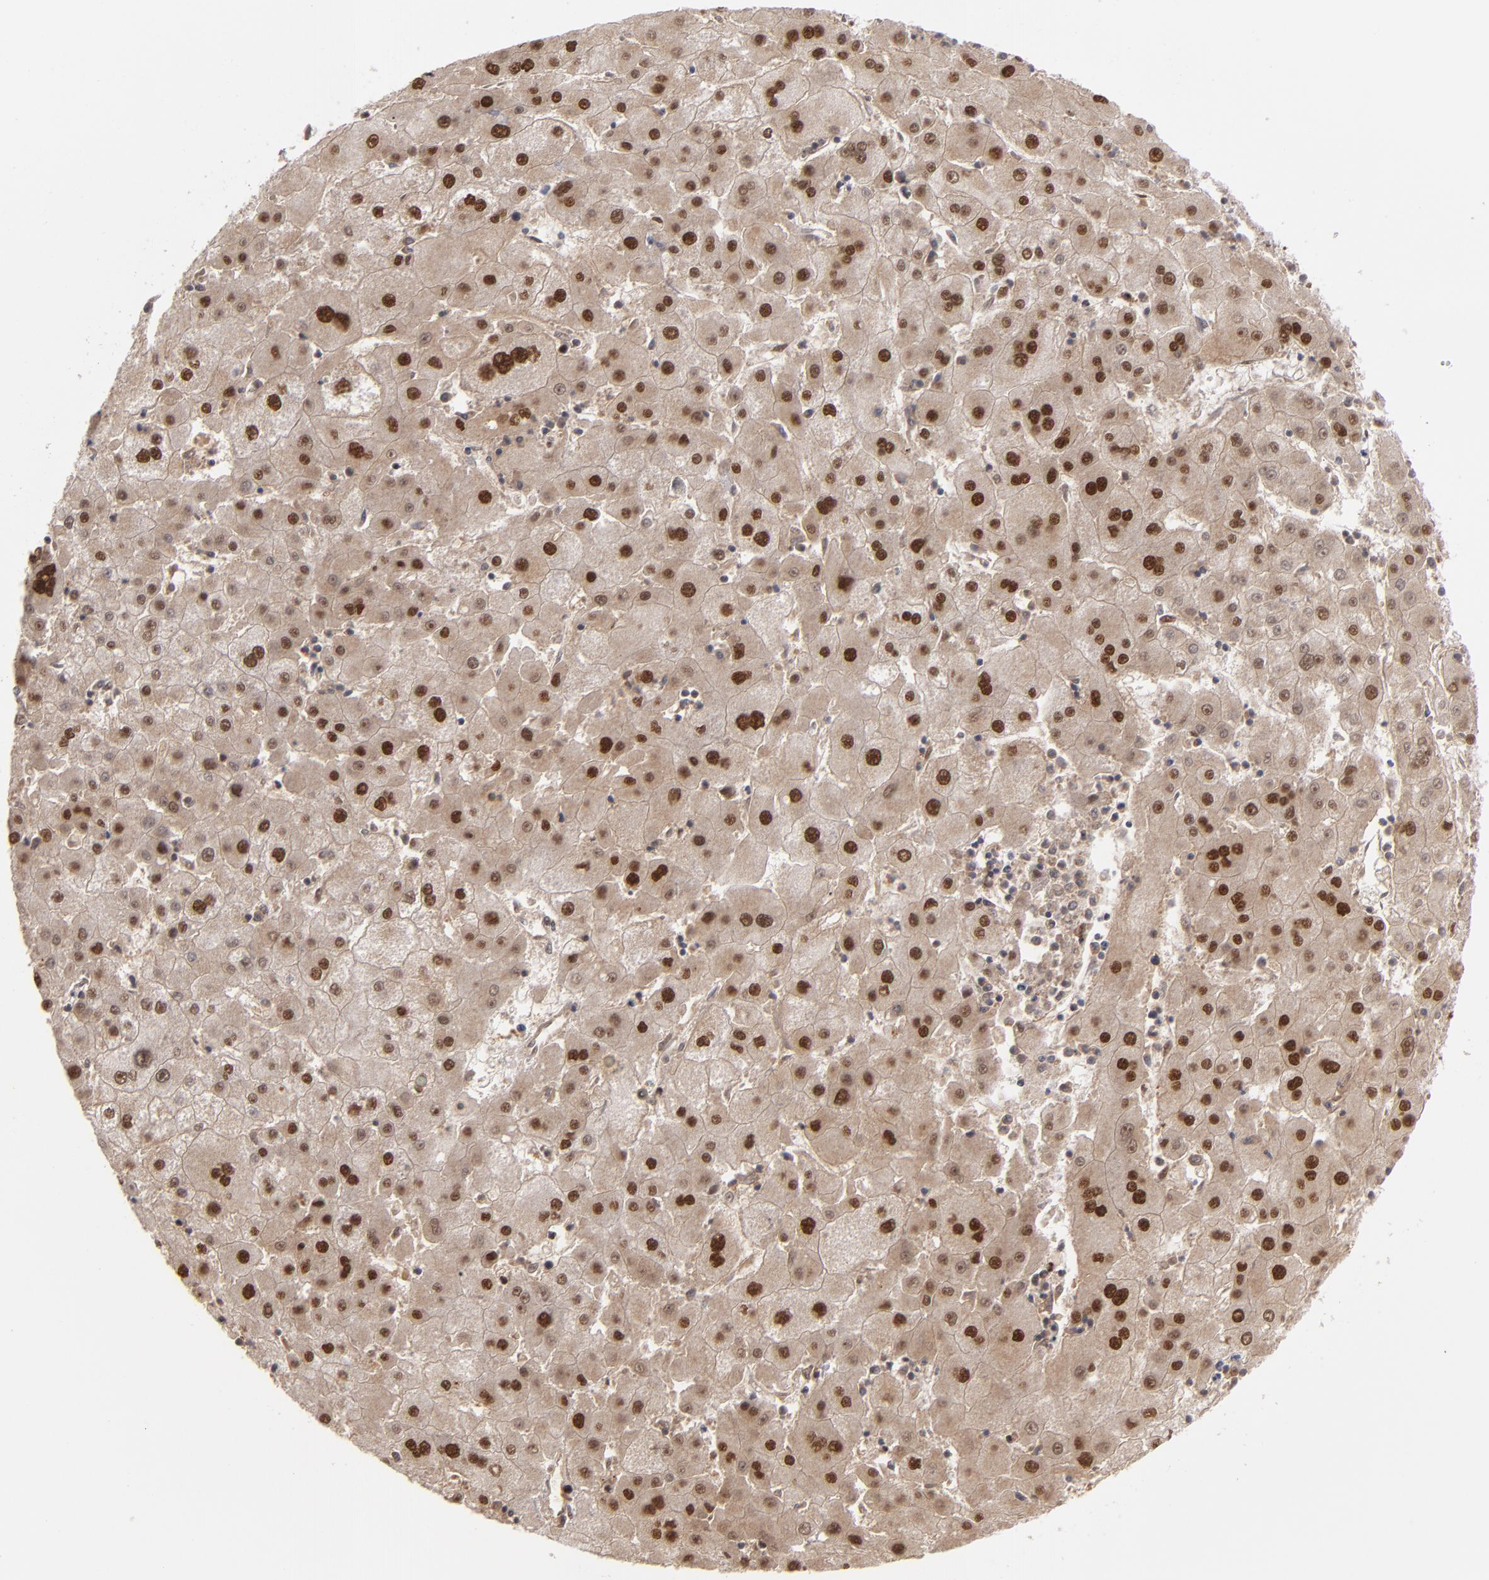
{"staining": {"intensity": "strong", "quantity": ">75%", "location": "nuclear"}, "tissue": "liver cancer", "cell_type": "Tumor cells", "image_type": "cancer", "snomed": [{"axis": "morphology", "description": "Carcinoma, Hepatocellular, NOS"}, {"axis": "topography", "description": "Liver"}], "caption": "Liver cancer (hepatocellular carcinoma) tissue displays strong nuclear positivity in approximately >75% of tumor cells", "gene": "ZNF234", "patient": {"sex": "male", "age": 72}}